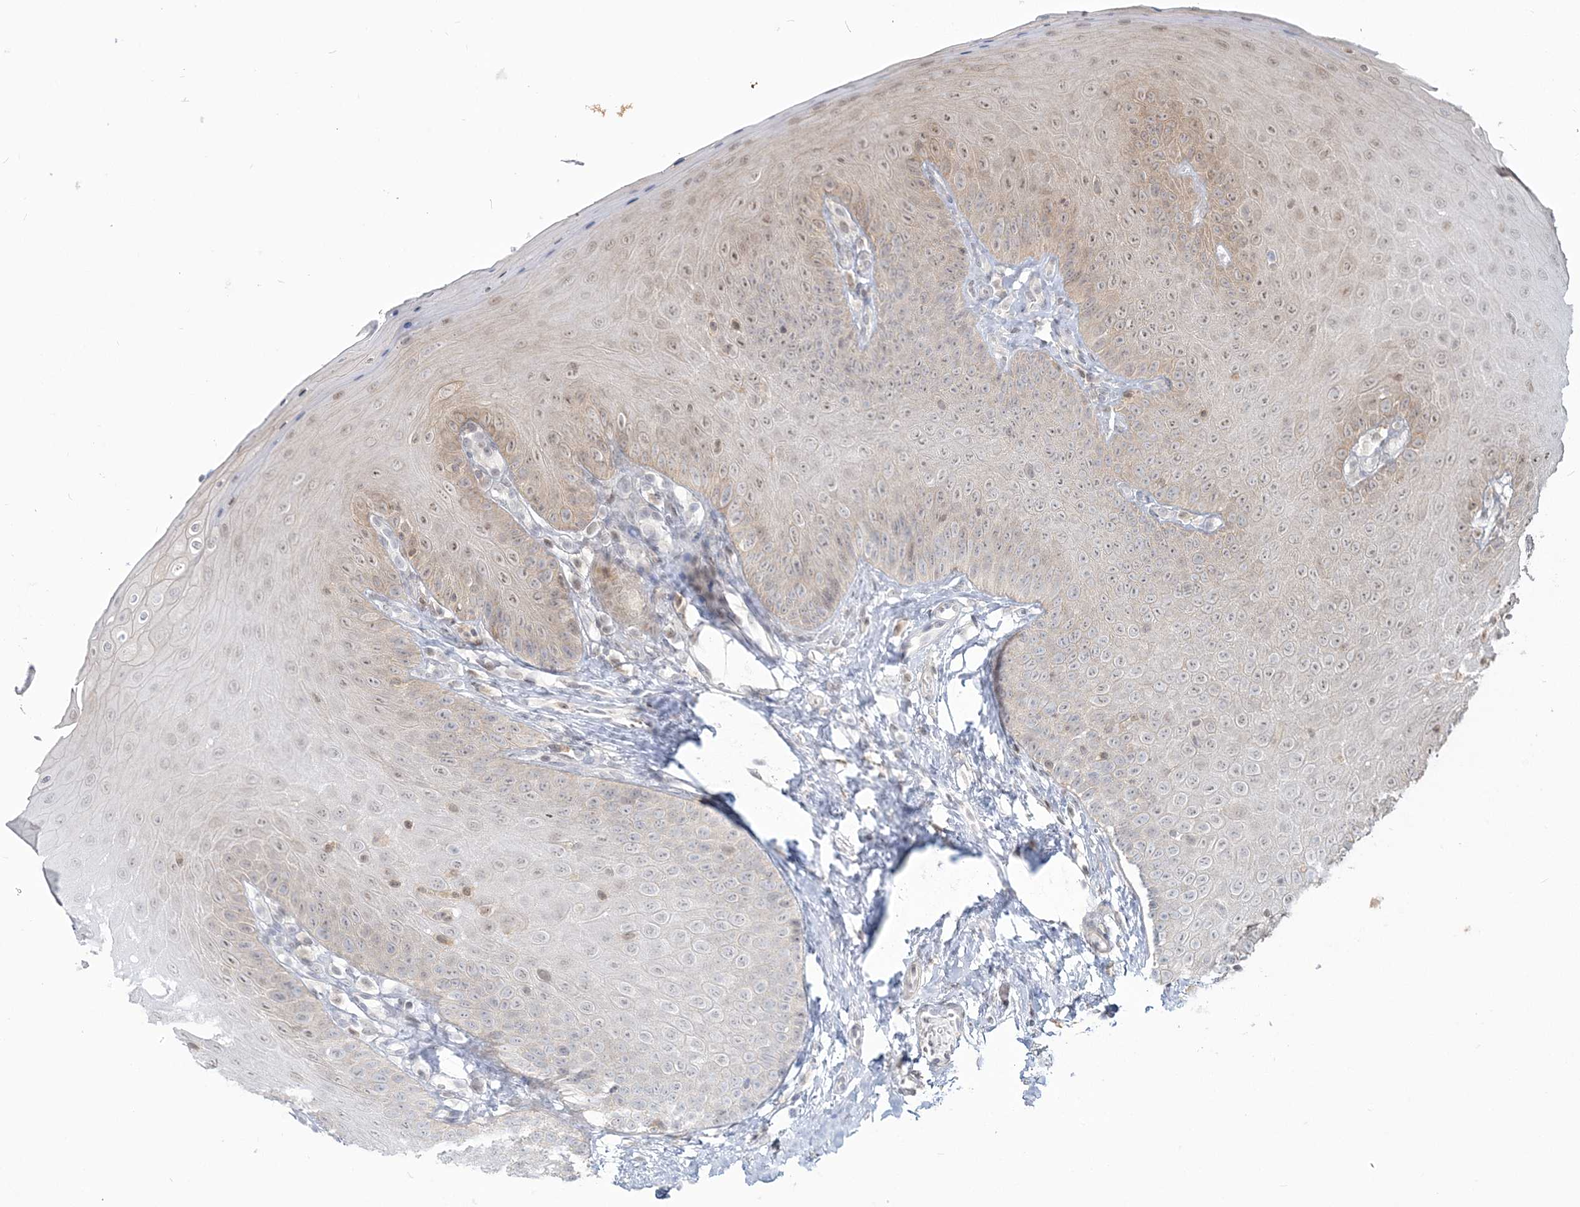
{"staining": {"intensity": "weak", "quantity": "25%-75%", "location": "cytoplasmic/membranous,nuclear"}, "tissue": "oral mucosa", "cell_type": "Squamous epithelial cells", "image_type": "normal", "snomed": [{"axis": "morphology", "description": "Normal tissue, NOS"}, {"axis": "topography", "description": "Oral tissue"}], "caption": "This photomicrograph shows IHC staining of normal oral mucosa, with low weak cytoplasmic/membranous,nuclear positivity in about 25%-75% of squamous epithelial cells.", "gene": "SDAD1", "patient": {"sex": "female", "age": 68}}